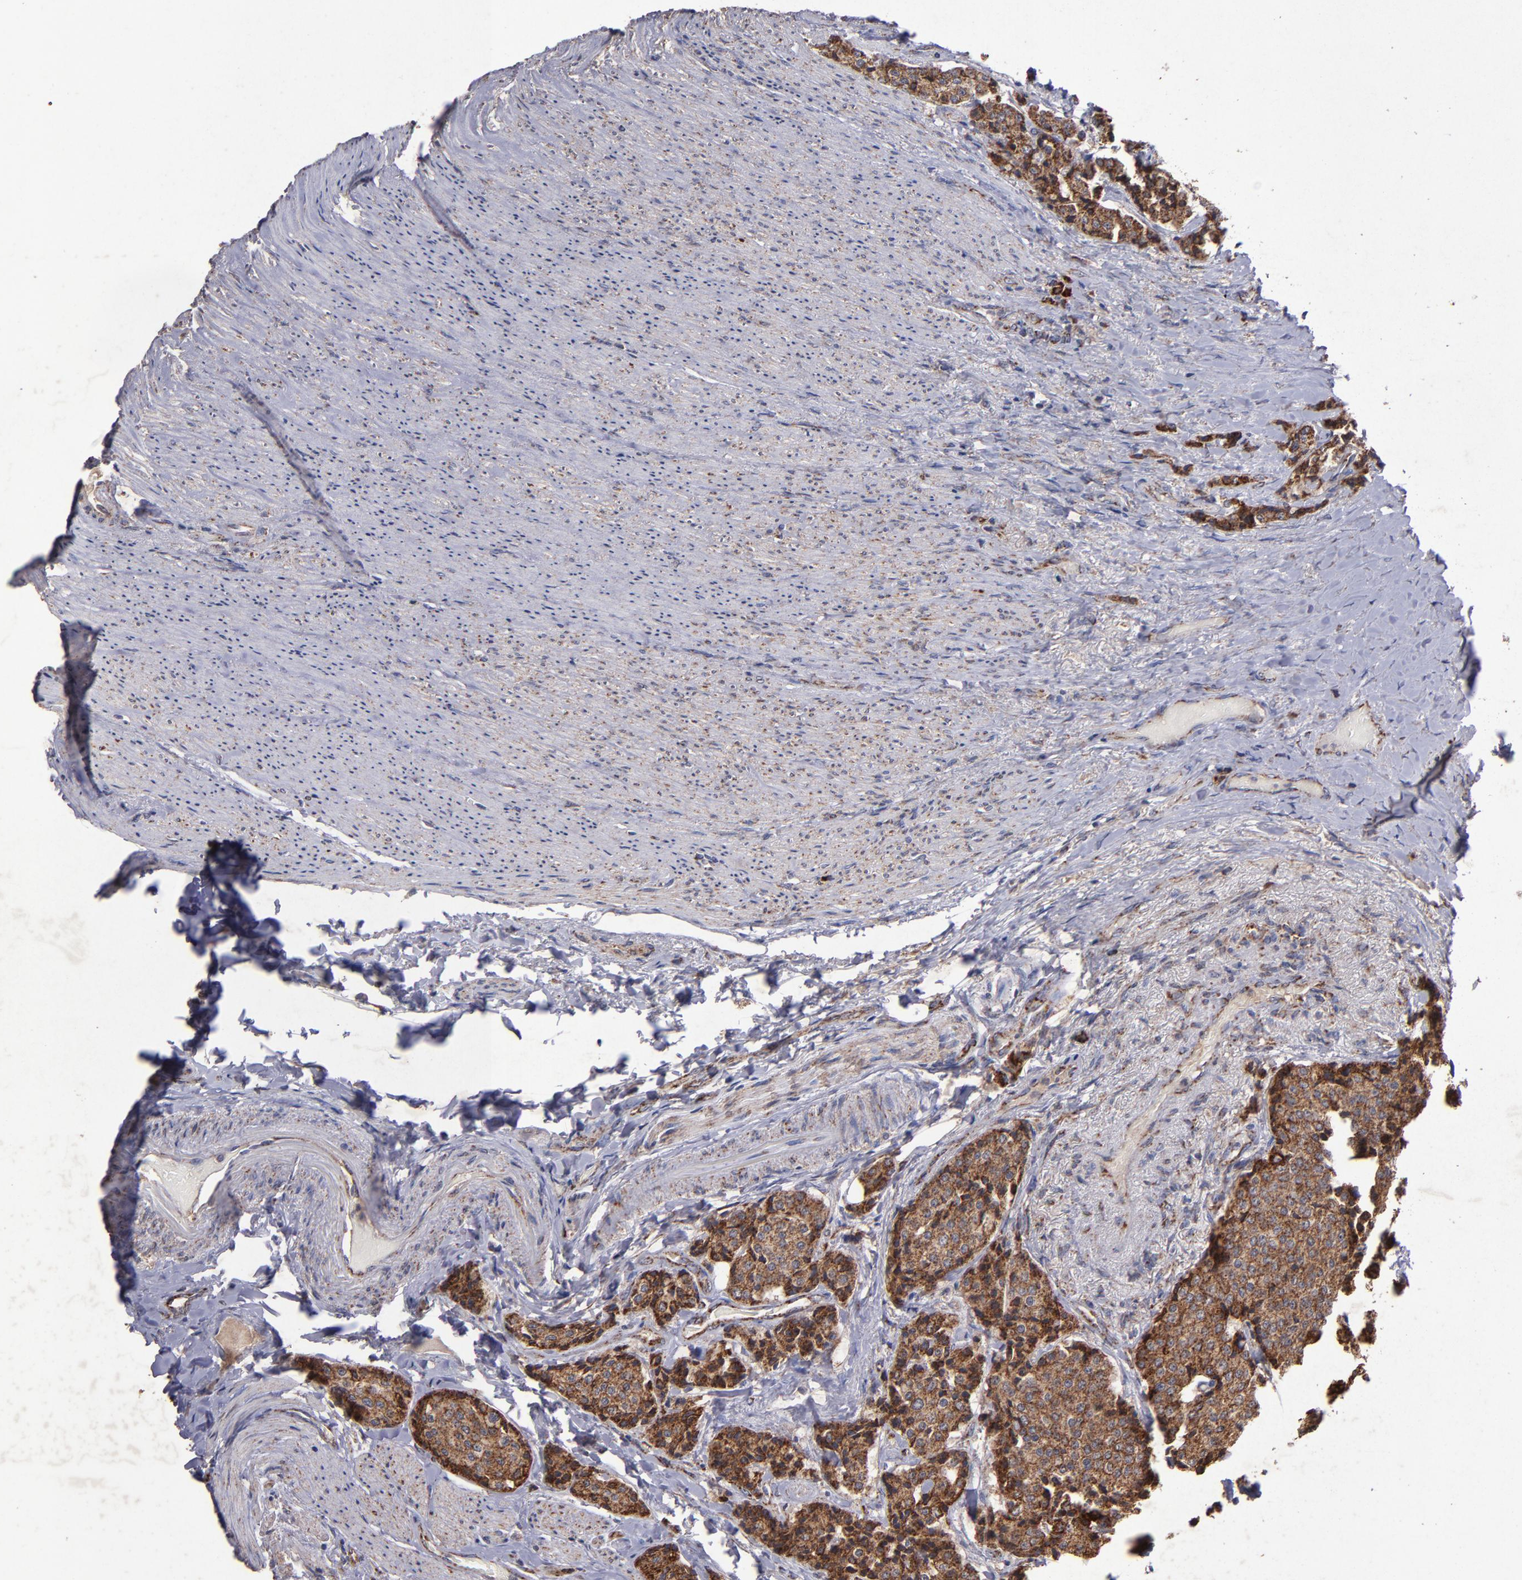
{"staining": {"intensity": "strong", "quantity": ">75%", "location": "cytoplasmic/membranous"}, "tissue": "carcinoid", "cell_type": "Tumor cells", "image_type": "cancer", "snomed": [{"axis": "morphology", "description": "Carcinoid, malignant, NOS"}, {"axis": "topography", "description": "Colon"}], "caption": "Protein expression by immunohistochemistry displays strong cytoplasmic/membranous positivity in about >75% of tumor cells in carcinoid (malignant).", "gene": "TIMM9", "patient": {"sex": "female", "age": 61}}